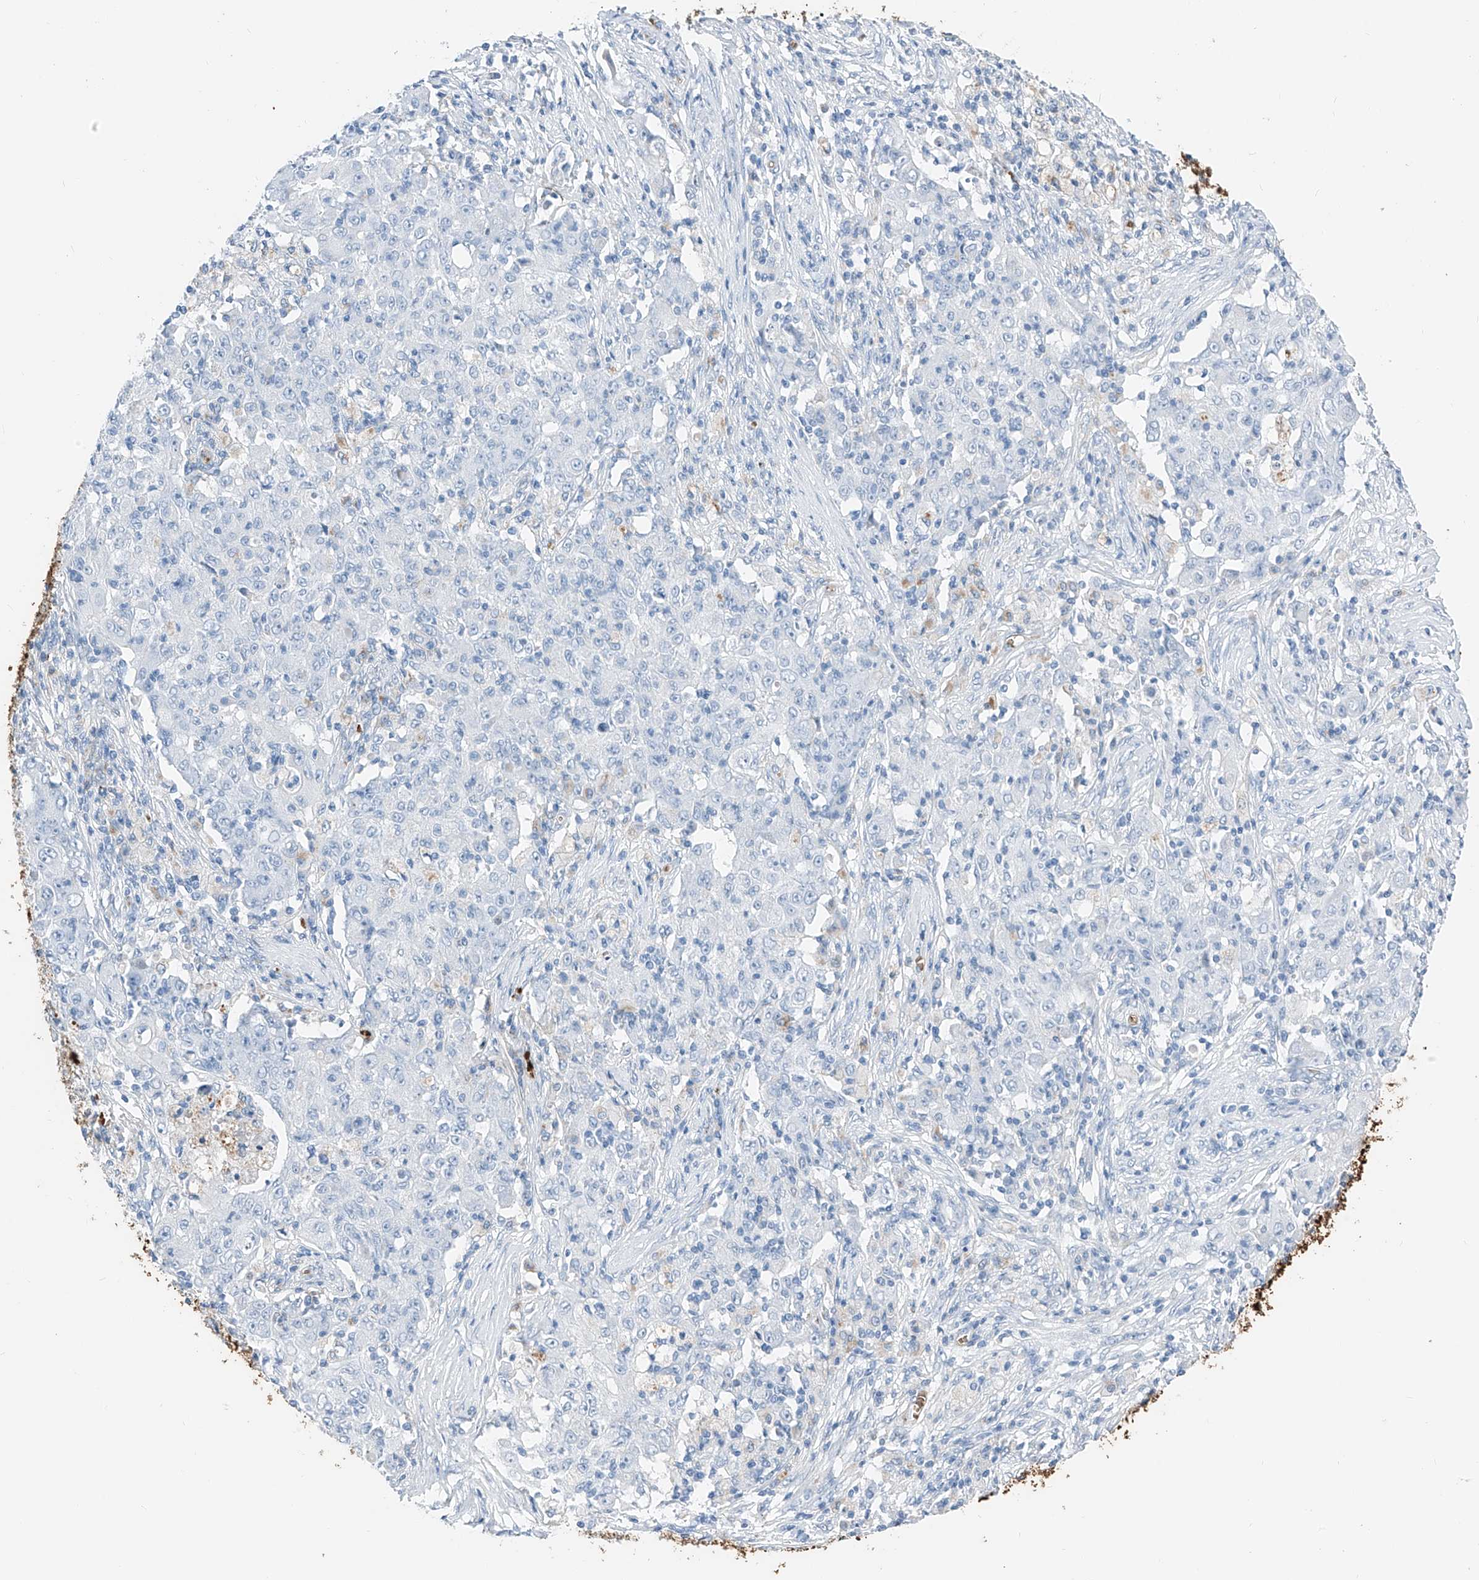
{"staining": {"intensity": "negative", "quantity": "none", "location": "none"}, "tissue": "ovarian cancer", "cell_type": "Tumor cells", "image_type": "cancer", "snomed": [{"axis": "morphology", "description": "Carcinoma, endometroid"}, {"axis": "topography", "description": "Ovary"}], "caption": "The micrograph displays no significant positivity in tumor cells of ovarian cancer (endometroid carcinoma).", "gene": "PRSS23", "patient": {"sex": "female", "age": 42}}